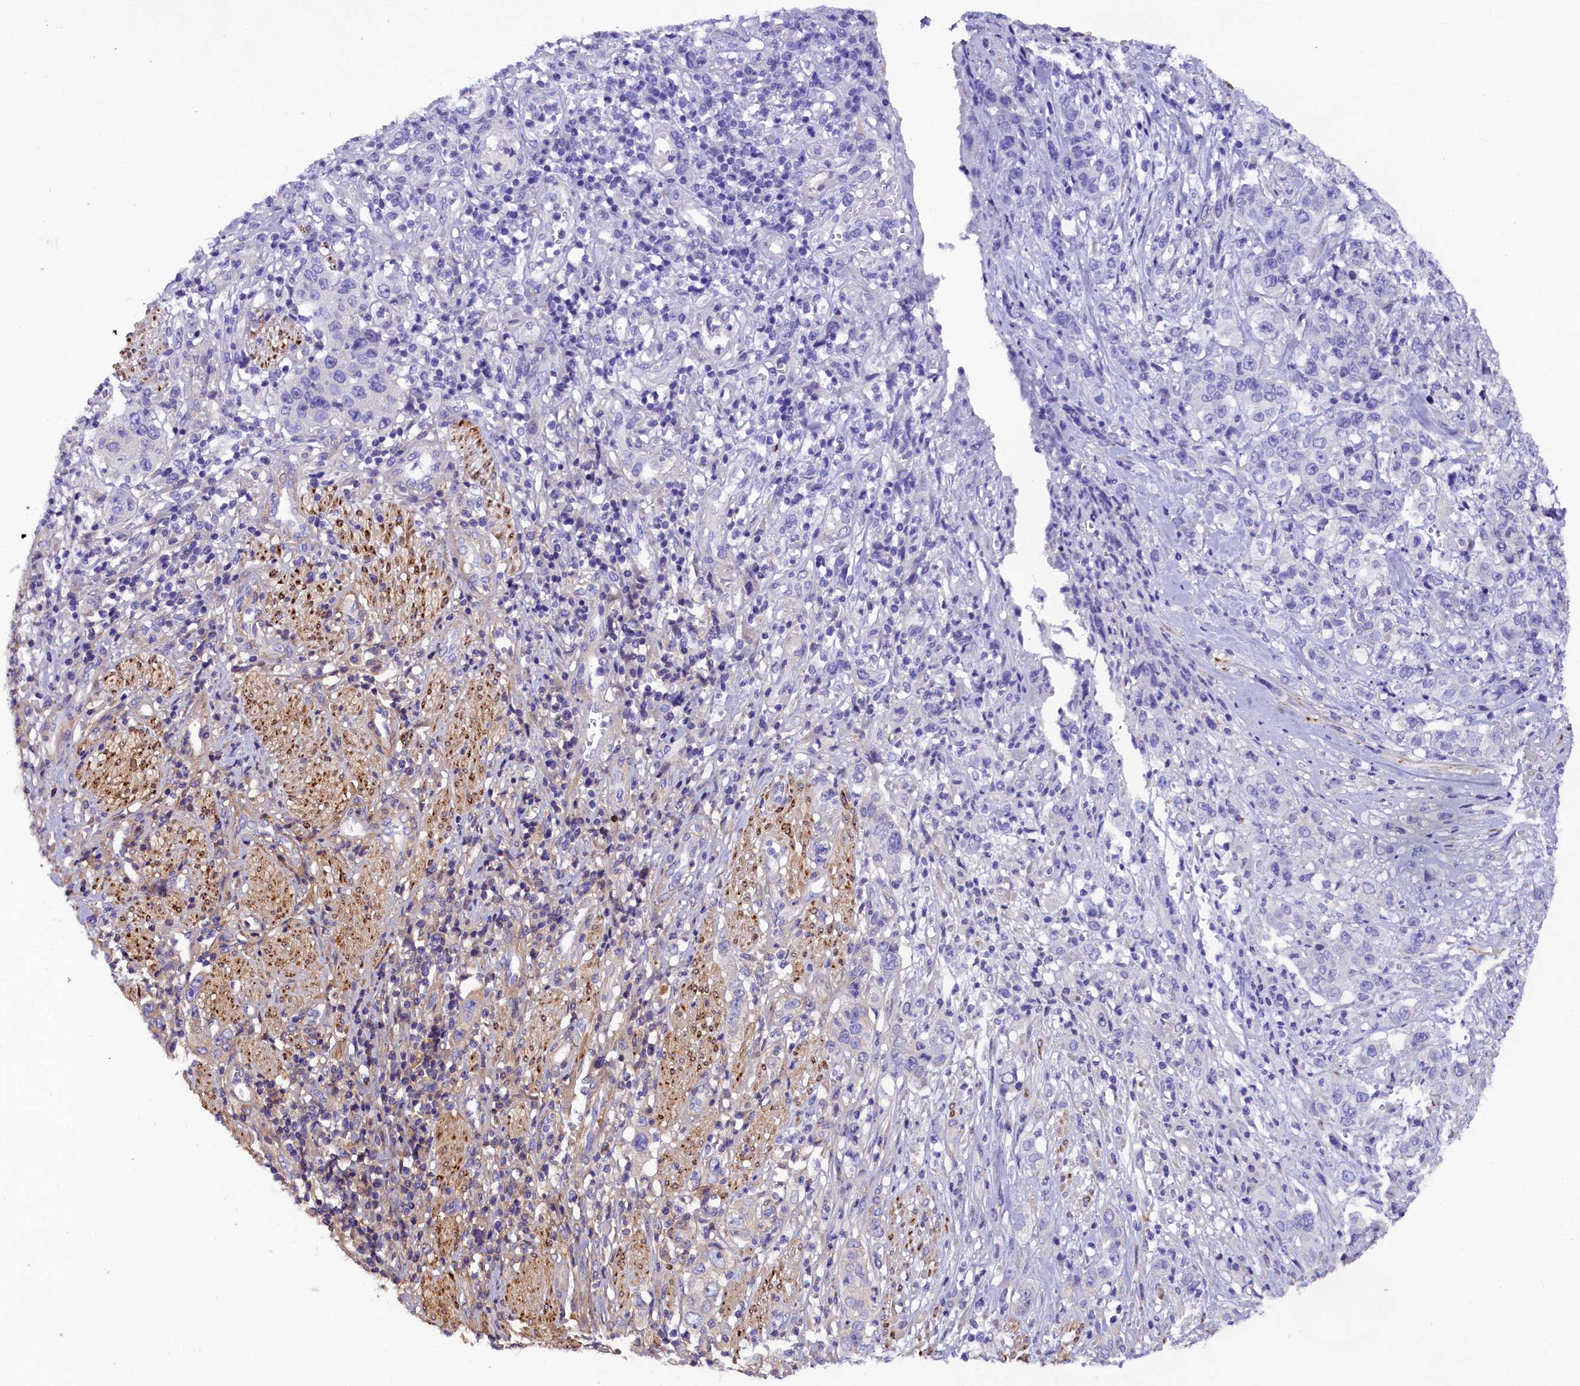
{"staining": {"intensity": "negative", "quantity": "none", "location": "none"}, "tissue": "stomach cancer", "cell_type": "Tumor cells", "image_type": "cancer", "snomed": [{"axis": "morphology", "description": "Adenocarcinoma, NOS"}, {"axis": "topography", "description": "Stomach, upper"}], "caption": "Image shows no protein expression in tumor cells of stomach adenocarcinoma tissue. The staining was performed using DAB to visualize the protein expression in brown, while the nuclei were stained in blue with hematoxylin (Magnification: 20x).", "gene": "SOD3", "patient": {"sex": "male", "age": 62}}